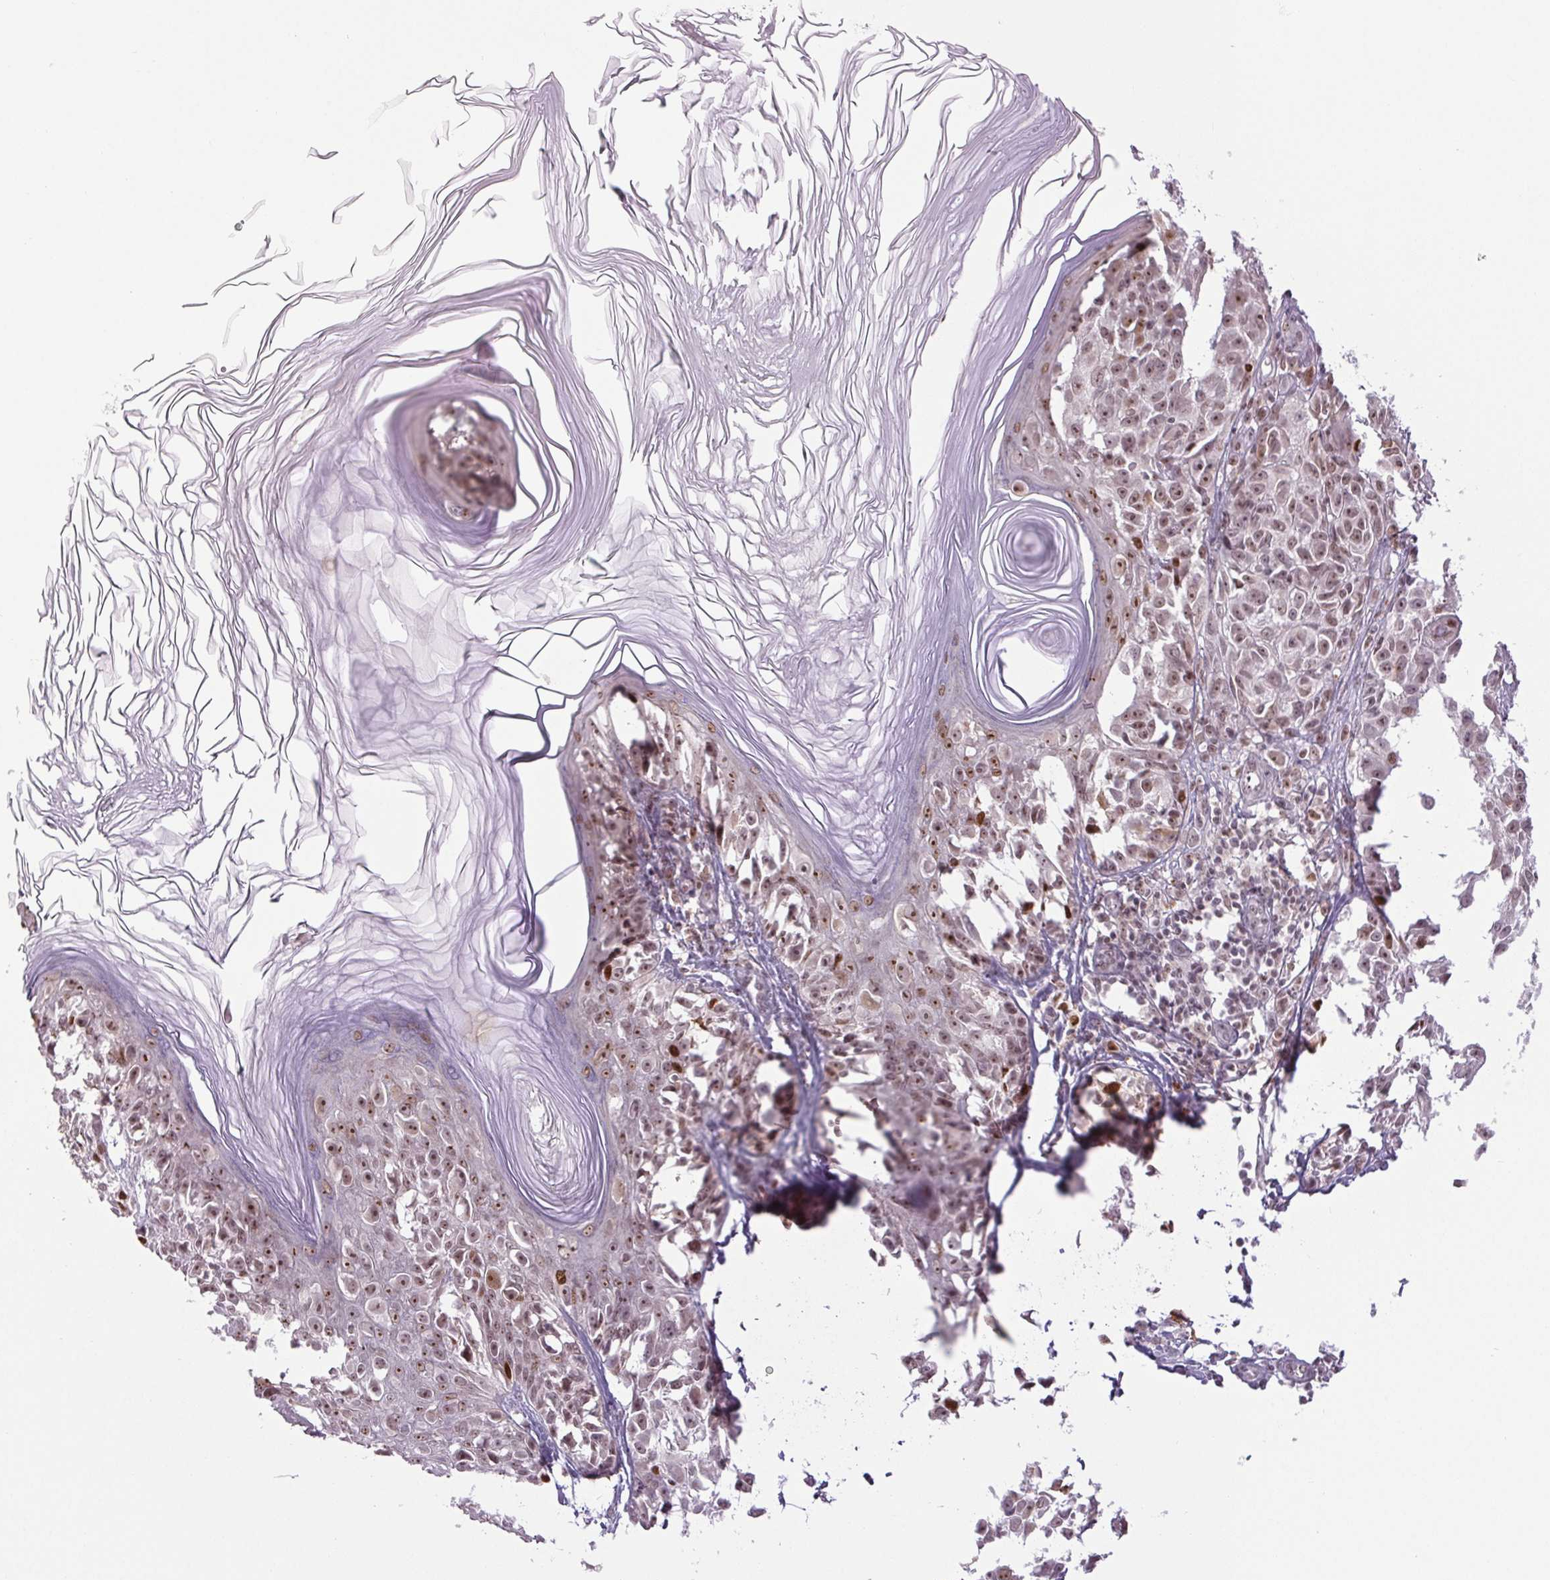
{"staining": {"intensity": "weak", "quantity": ">75%", "location": "nuclear"}, "tissue": "melanoma", "cell_type": "Tumor cells", "image_type": "cancer", "snomed": [{"axis": "morphology", "description": "Malignant melanoma, NOS"}, {"axis": "topography", "description": "Skin"}], "caption": "Protein expression analysis of human malignant melanoma reveals weak nuclear expression in approximately >75% of tumor cells. Immunohistochemistry (ihc) stains the protein of interest in brown and the nuclei are stained blue.", "gene": "SMIM6", "patient": {"sex": "male", "age": 73}}